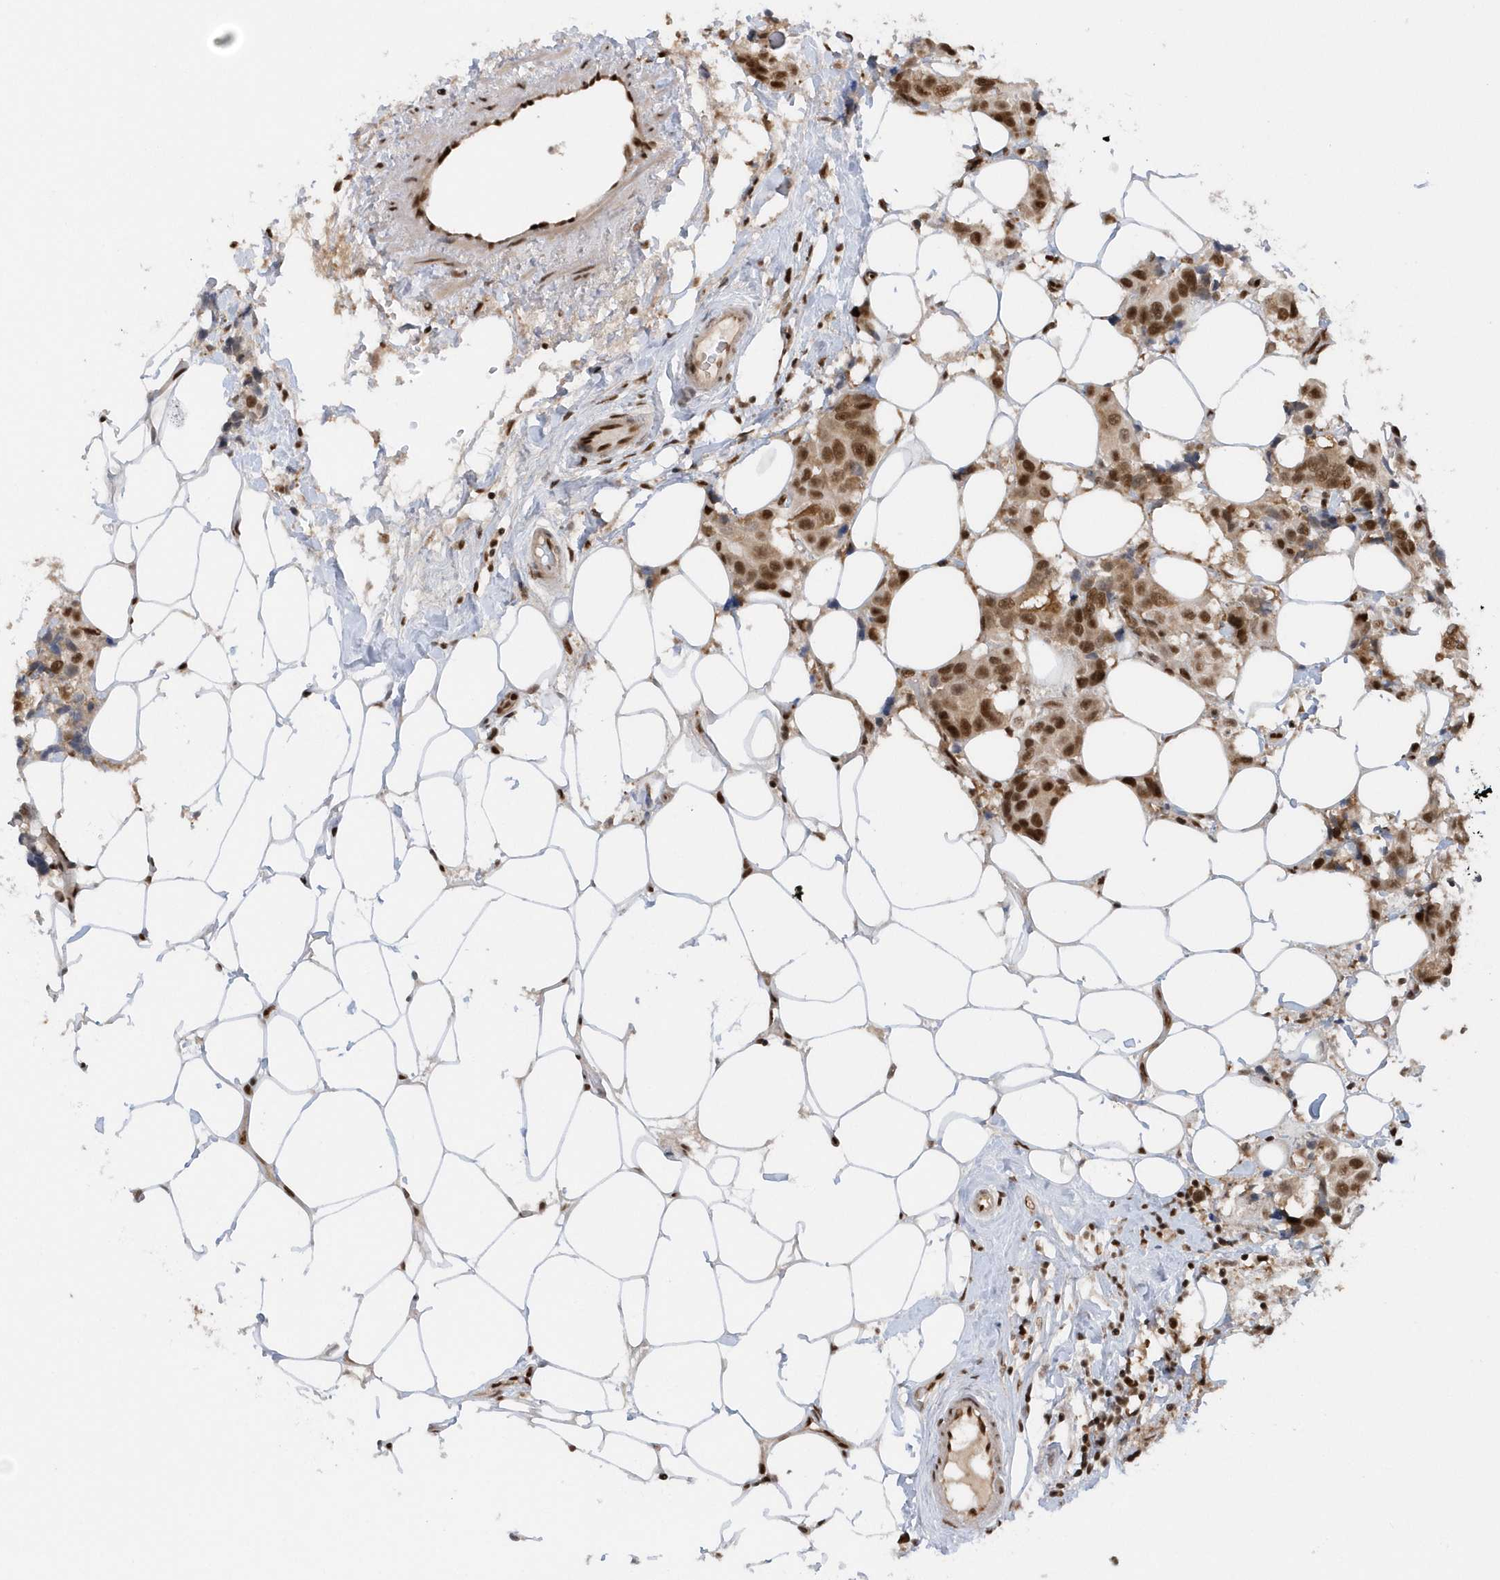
{"staining": {"intensity": "moderate", "quantity": ">75%", "location": "nuclear"}, "tissue": "breast cancer", "cell_type": "Tumor cells", "image_type": "cancer", "snomed": [{"axis": "morphology", "description": "Normal tissue, NOS"}, {"axis": "morphology", "description": "Duct carcinoma"}, {"axis": "topography", "description": "Breast"}], "caption": "This micrograph demonstrates IHC staining of breast cancer (infiltrating ductal carcinoma), with medium moderate nuclear positivity in approximately >75% of tumor cells.", "gene": "SEPHS1", "patient": {"sex": "female", "age": 39}}